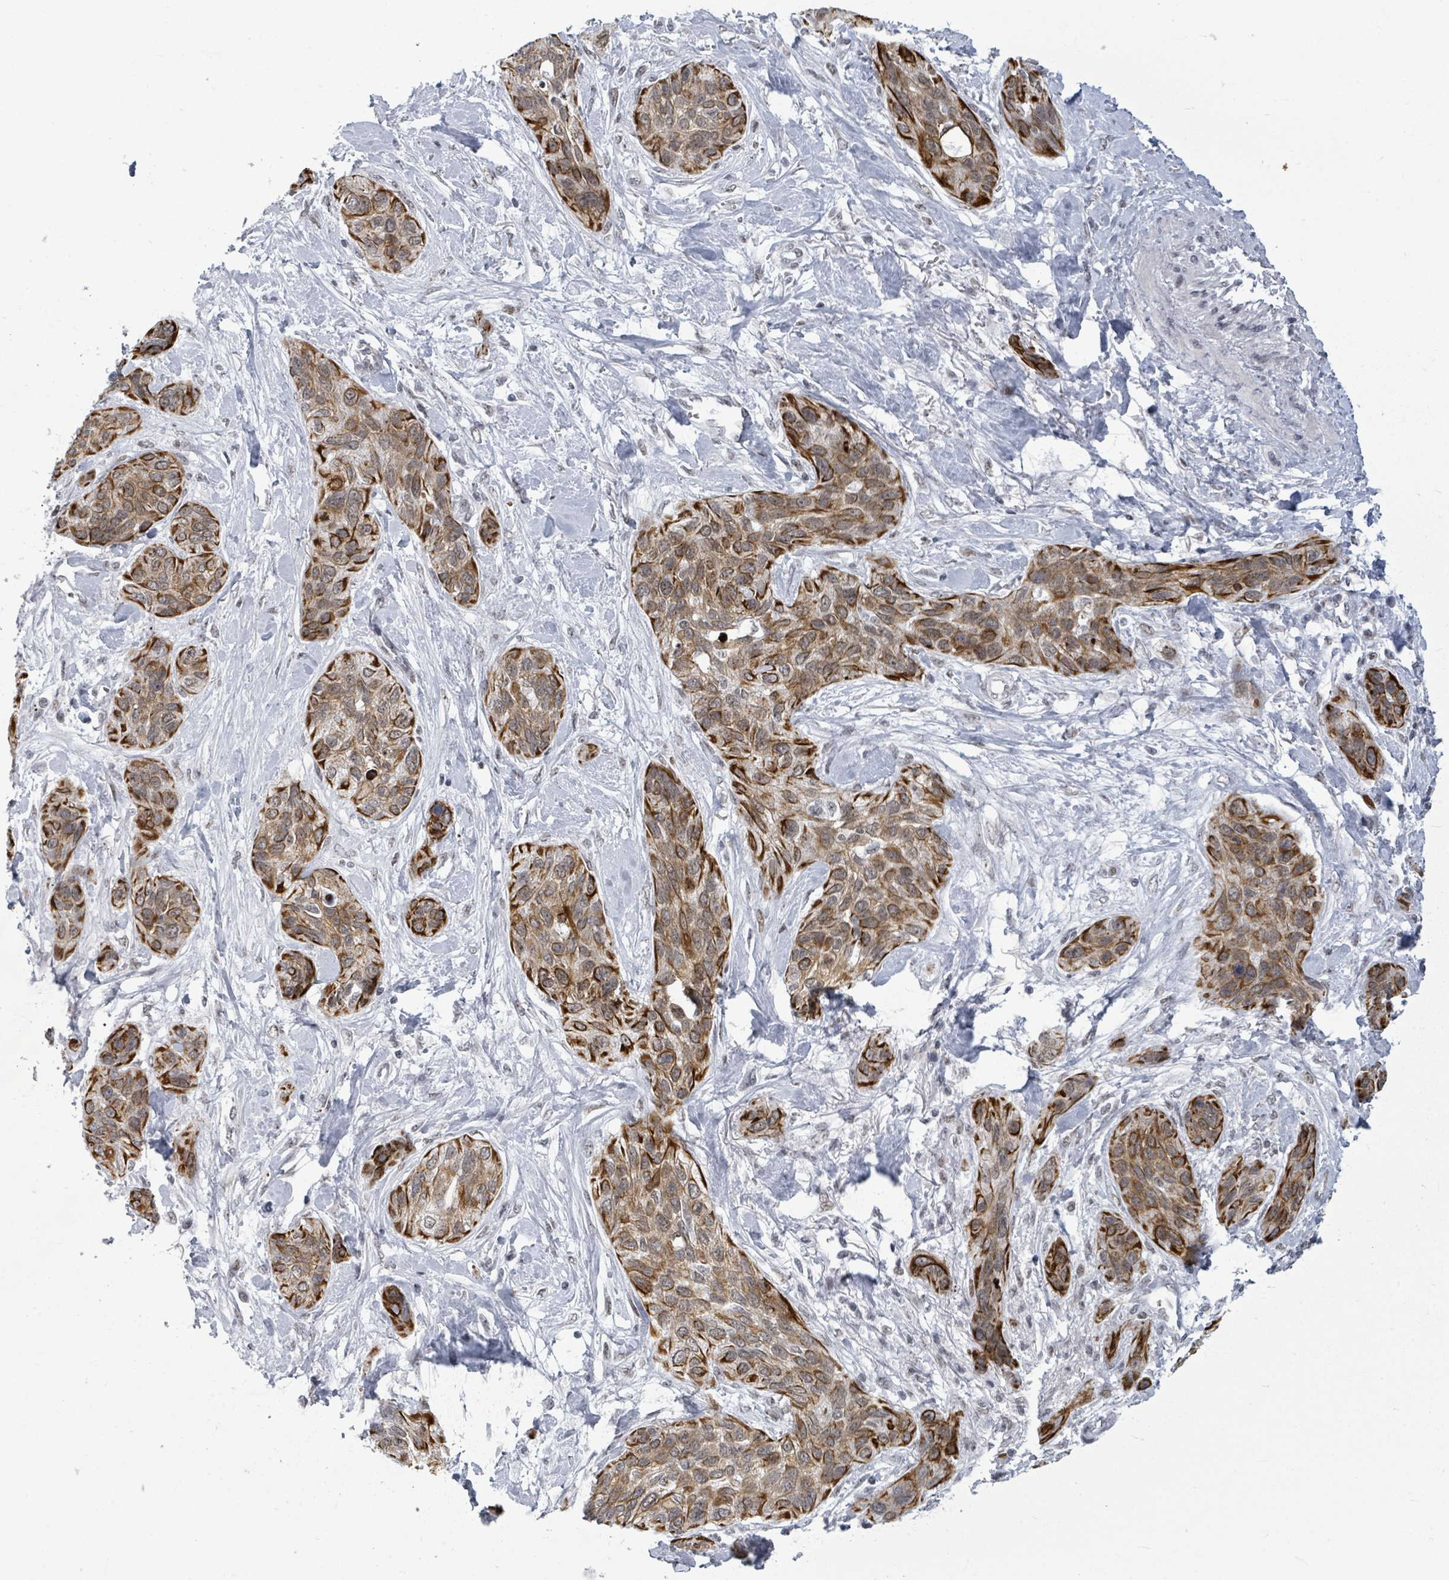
{"staining": {"intensity": "strong", "quantity": "25%-75%", "location": "cytoplasmic/membranous"}, "tissue": "lung cancer", "cell_type": "Tumor cells", "image_type": "cancer", "snomed": [{"axis": "morphology", "description": "Squamous cell carcinoma, NOS"}, {"axis": "topography", "description": "Lung"}], "caption": "A high-resolution micrograph shows immunohistochemistry (IHC) staining of lung cancer (squamous cell carcinoma), which demonstrates strong cytoplasmic/membranous expression in about 25%-75% of tumor cells. (DAB (3,3'-diaminobenzidine) = brown stain, brightfield microscopy at high magnification).", "gene": "ERCC5", "patient": {"sex": "female", "age": 70}}